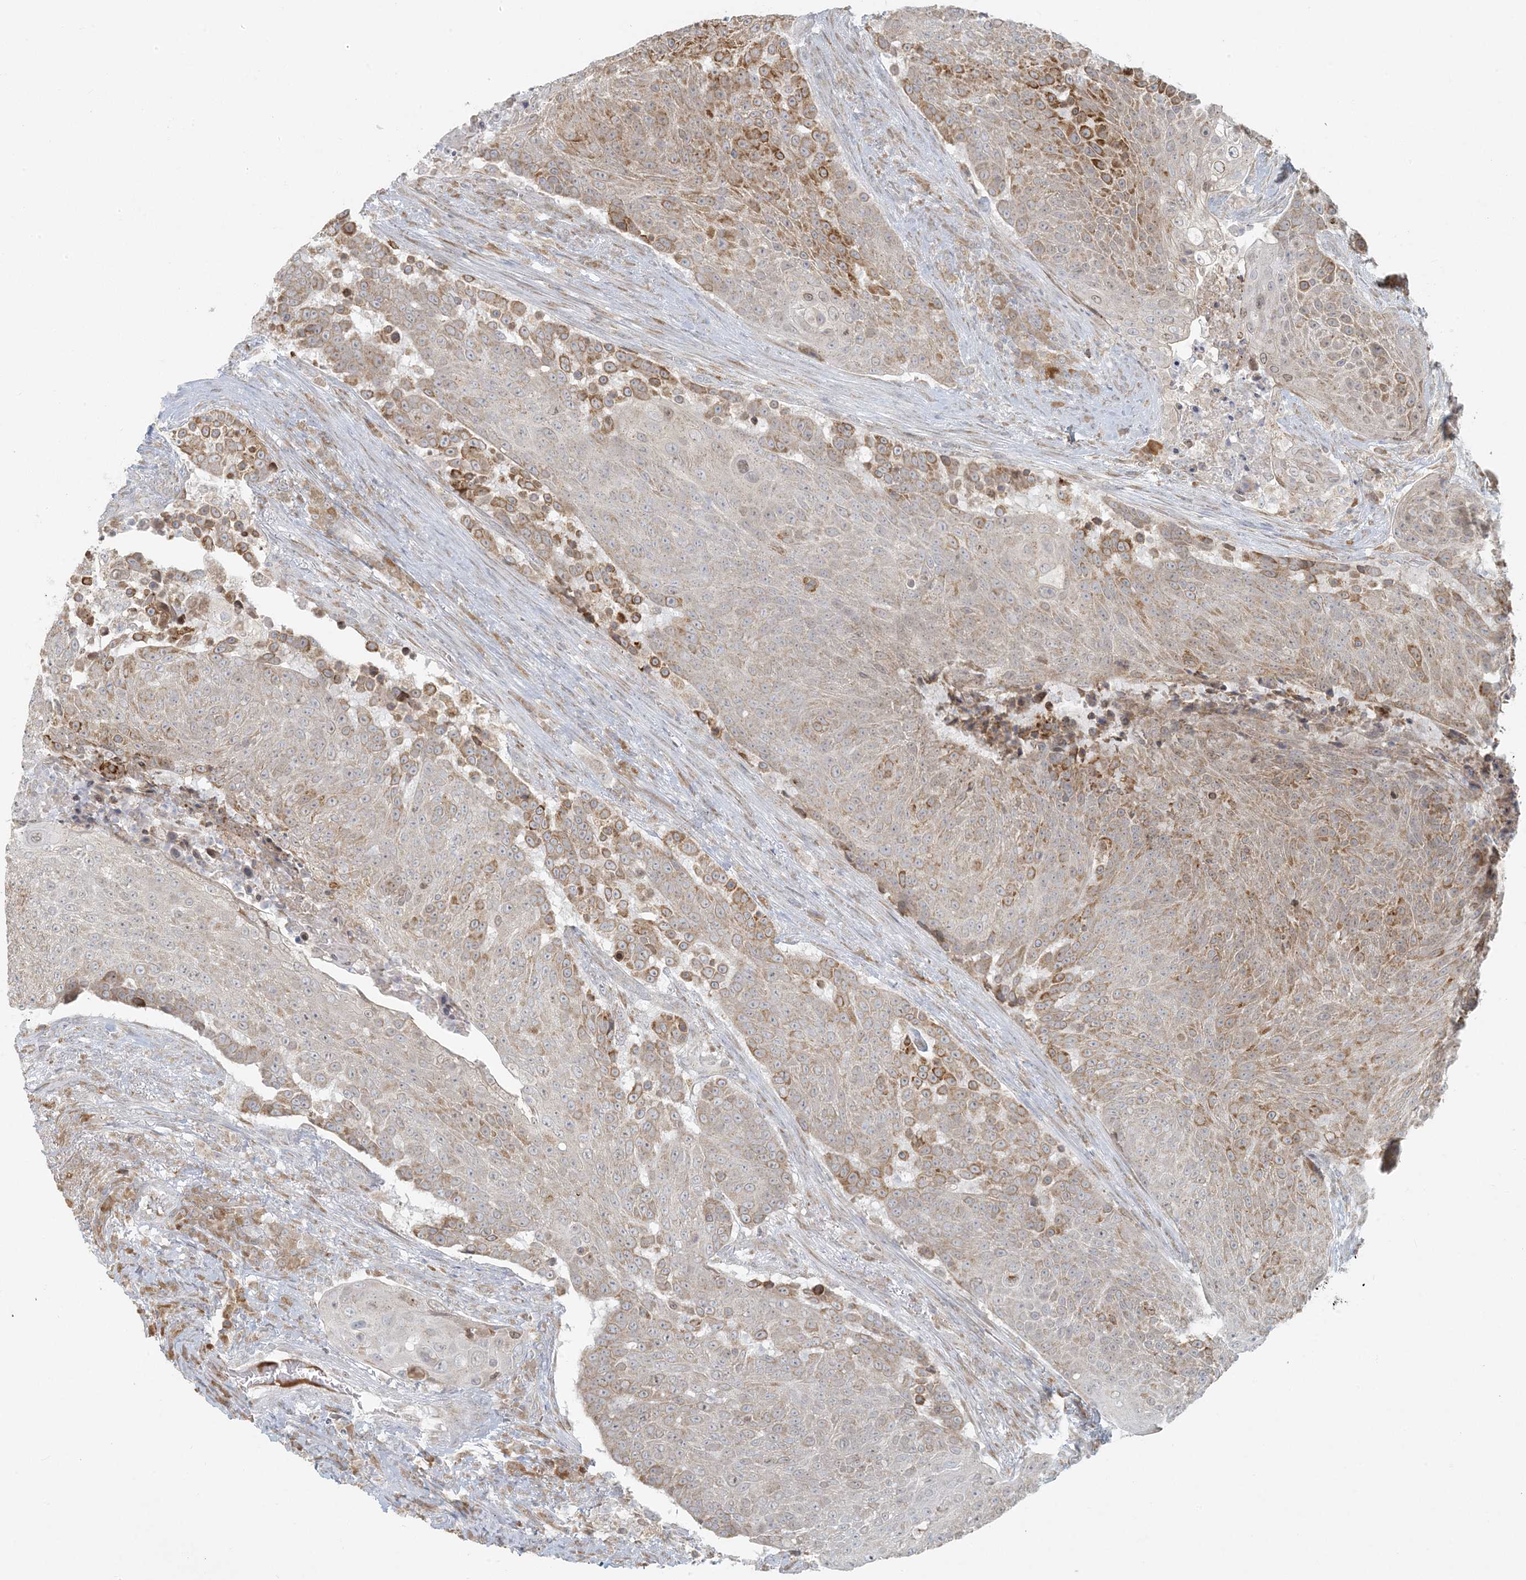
{"staining": {"intensity": "strong", "quantity": ">75%", "location": "cytoplasmic/membranous"}, "tissue": "urothelial cancer", "cell_type": "Tumor cells", "image_type": "cancer", "snomed": [{"axis": "morphology", "description": "Urothelial carcinoma, High grade"}, {"axis": "topography", "description": "Urinary bladder"}], "caption": "Human urothelial cancer stained with a protein marker demonstrates strong staining in tumor cells.", "gene": "HACL1", "patient": {"sex": "female", "age": 63}}